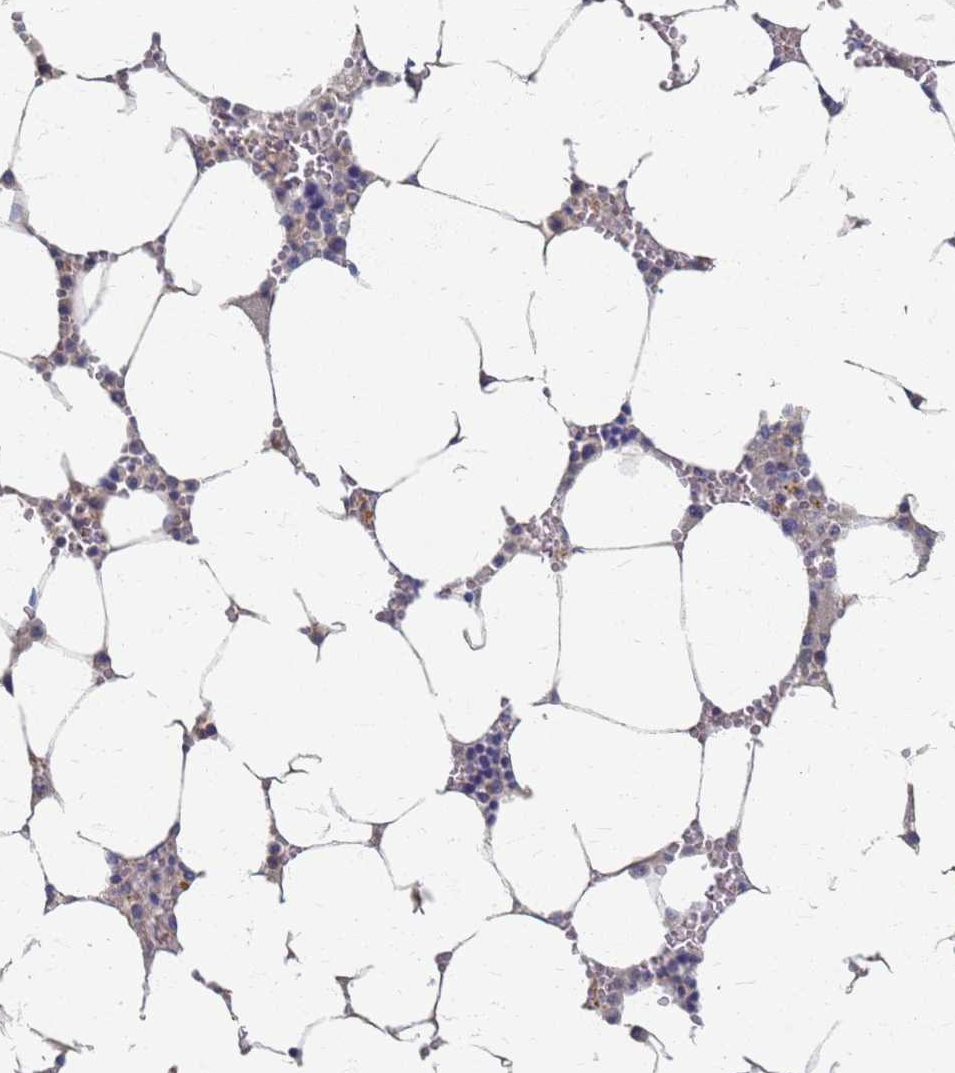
{"staining": {"intensity": "negative", "quantity": "none", "location": "none"}, "tissue": "bone marrow", "cell_type": "Hematopoietic cells", "image_type": "normal", "snomed": [{"axis": "morphology", "description": "Normal tissue, NOS"}, {"axis": "topography", "description": "Bone marrow"}], "caption": "The micrograph reveals no significant expression in hematopoietic cells of bone marrow. The staining was performed using DAB (3,3'-diaminobenzidine) to visualize the protein expression in brown, while the nuclei were stained in blue with hematoxylin (Magnification: 20x).", "gene": "KRCC1", "patient": {"sex": "male", "age": 70}}